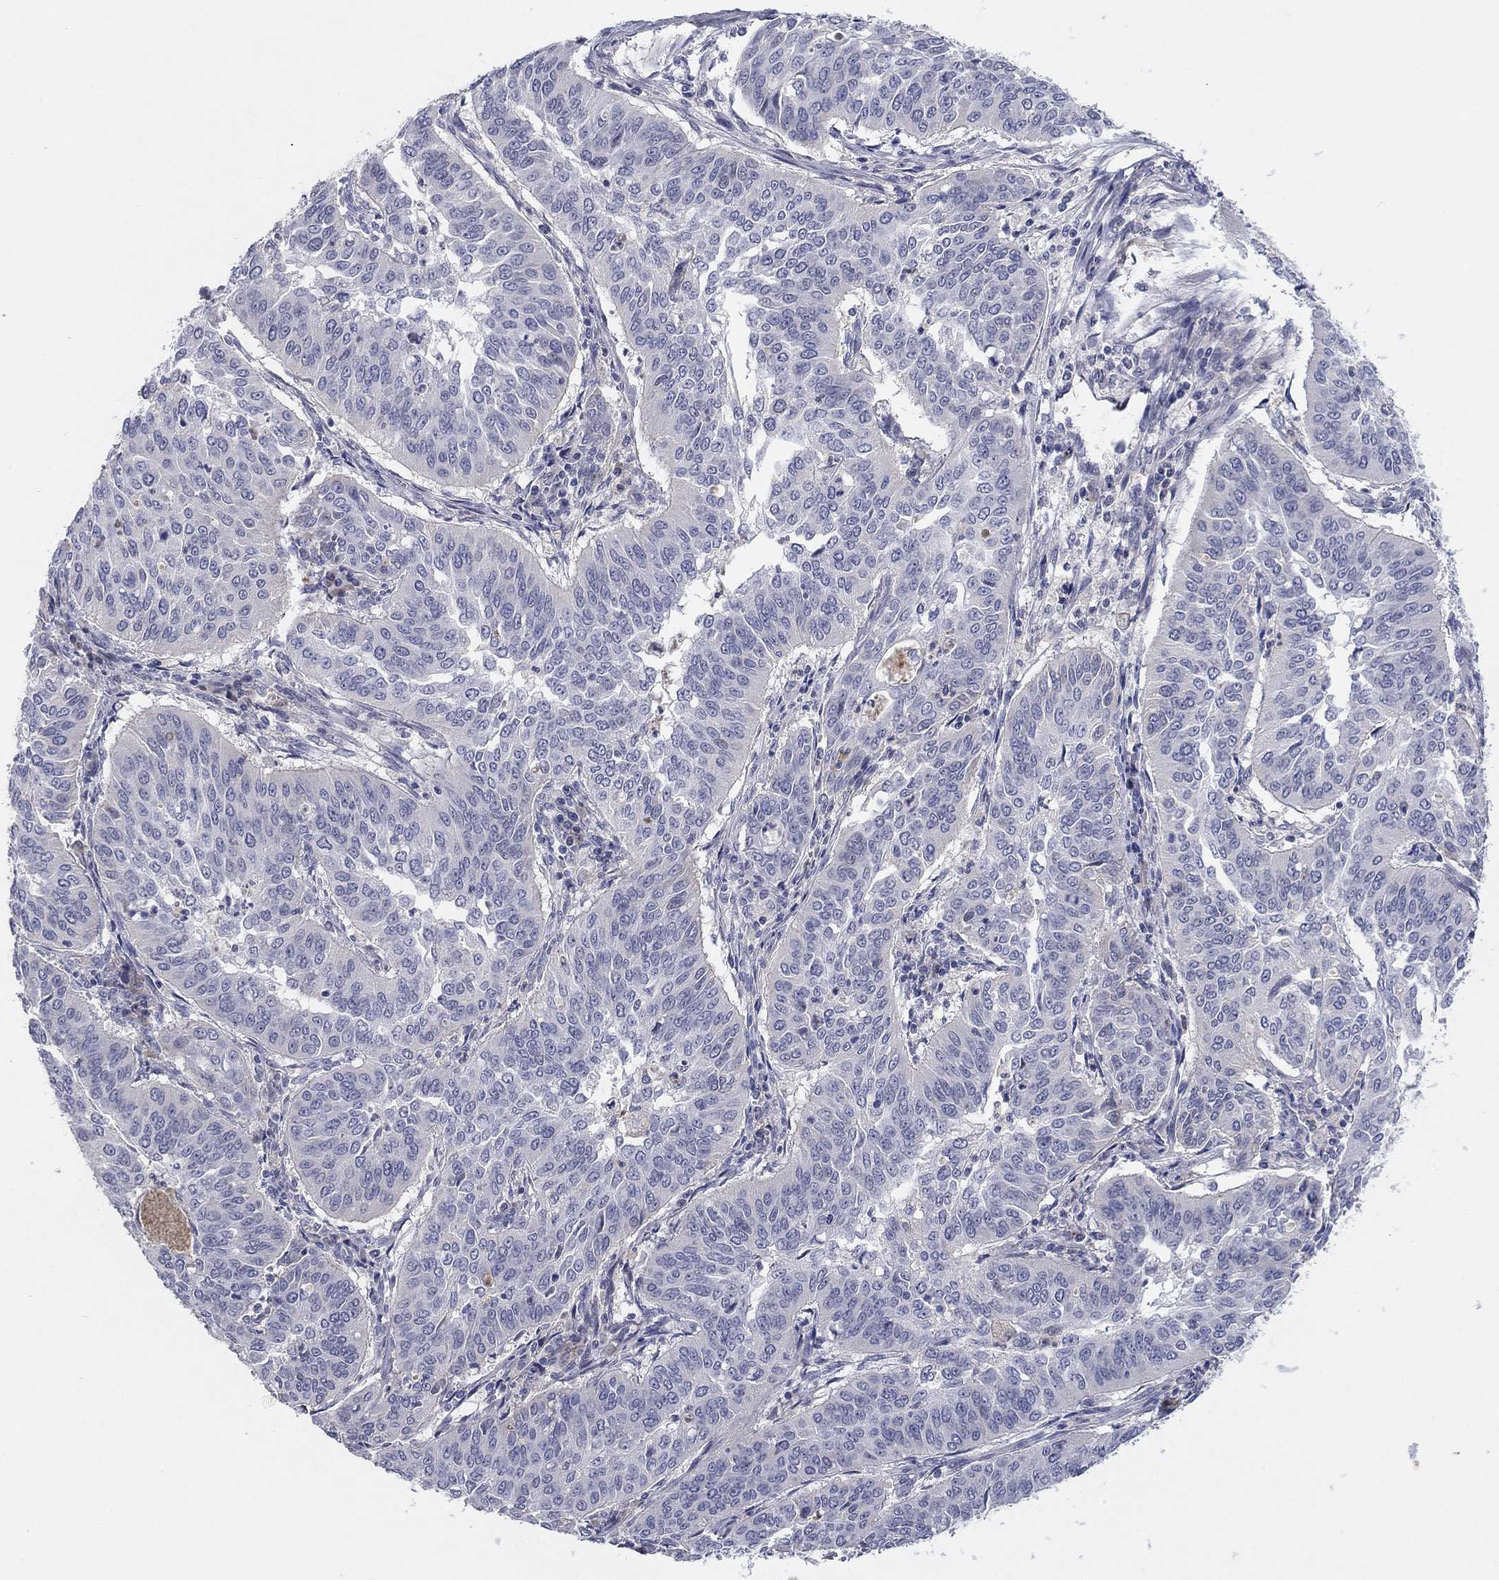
{"staining": {"intensity": "negative", "quantity": "none", "location": "none"}, "tissue": "cervical cancer", "cell_type": "Tumor cells", "image_type": "cancer", "snomed": [{"axis": "morphology", "description": "Normal tissue, NOS"}, {"axis": "morphology", "description": "Squamous cell carcinoma, NOS"}, {"axis": "topography", "description": "Cervix"}], "caption": "DAB (3,3'-diaminobenzidine) immunohistochemical staining of human cervical cancer (squamous cell carcinoma) displays no significant positivity in tumor cells.", "gene": "AMN1", "patient": {"sex": "female", "age": 39}}